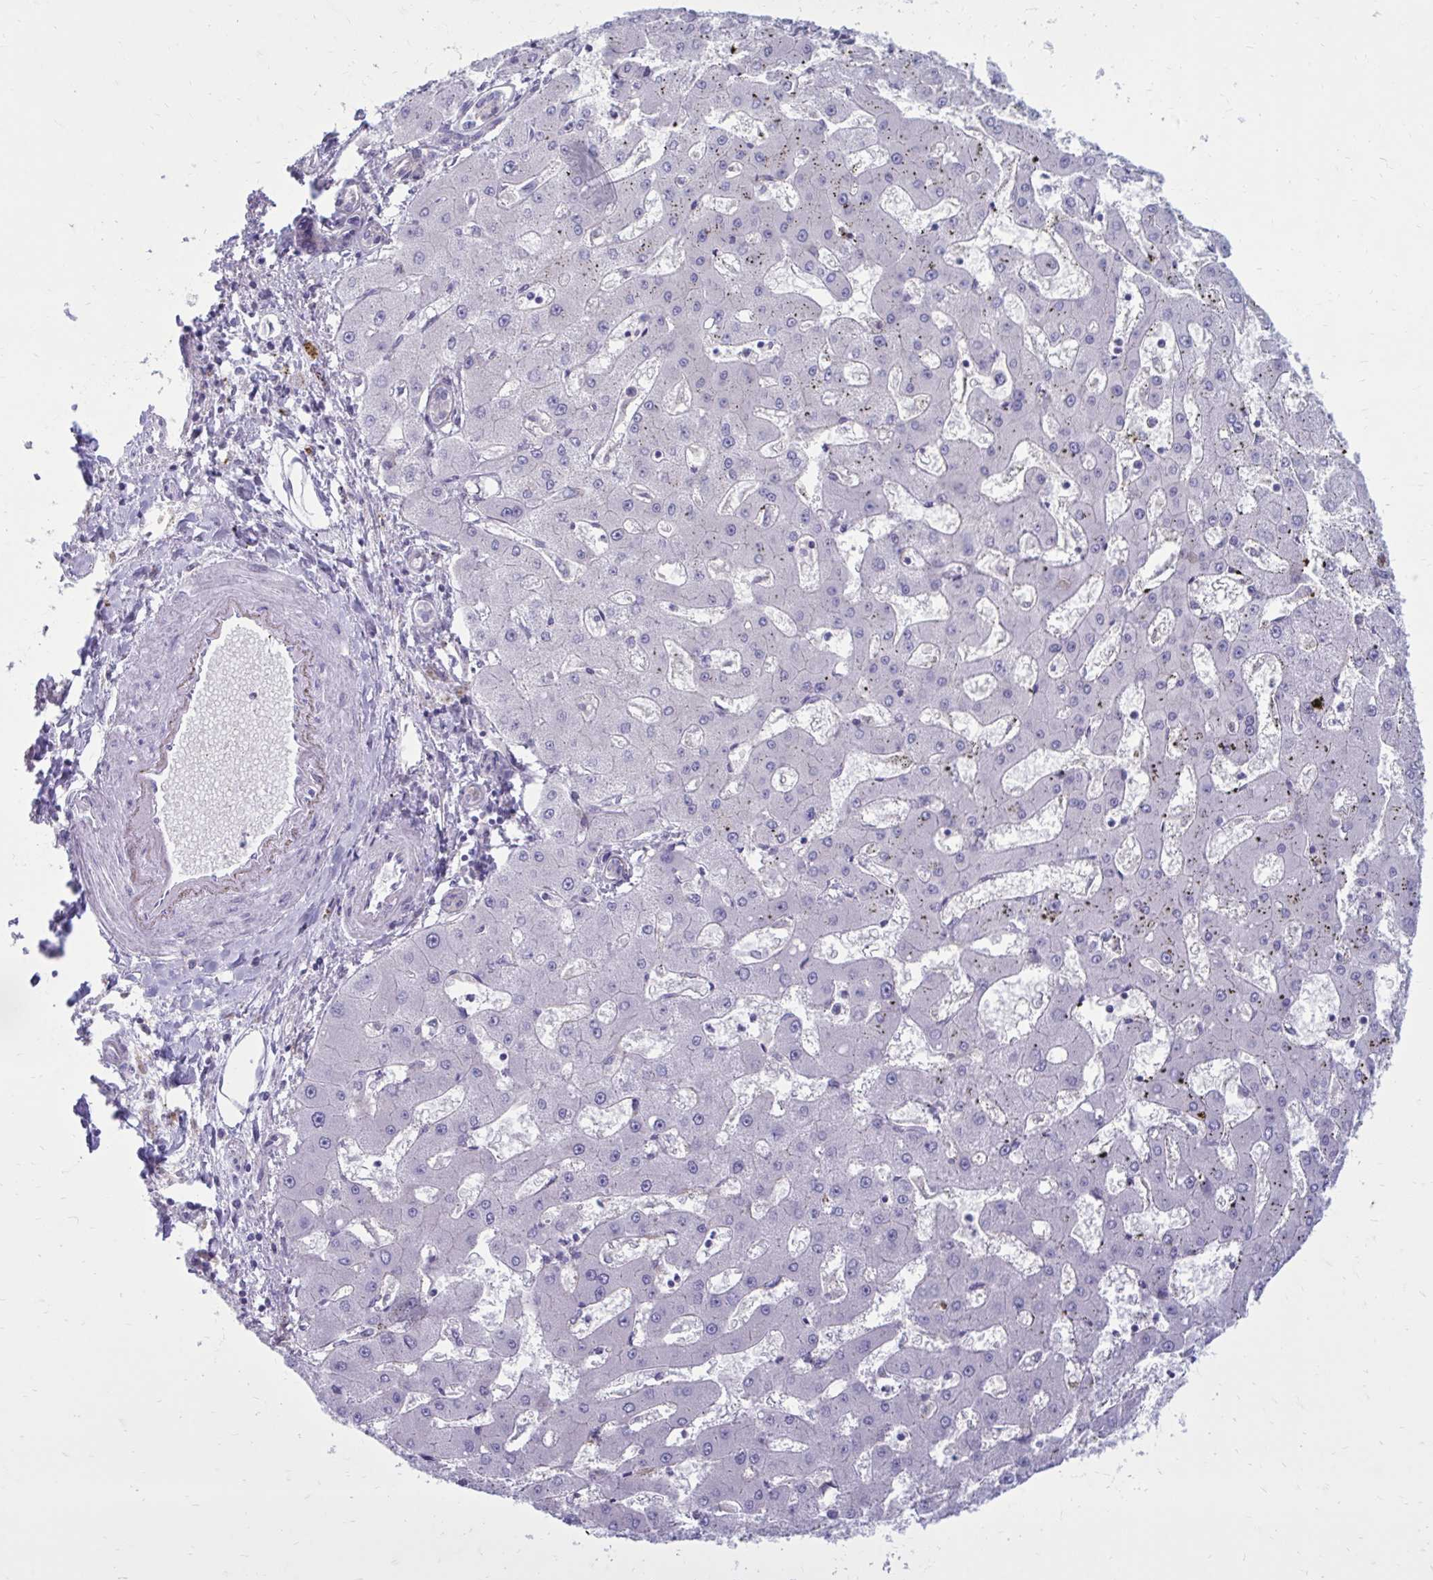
{"staining": {"intensity": "negative", "quantity": "none", "location": "none"}, "tissue": "liver cancer", "cell_type": "Tumor cells", "image_type": "cancer", "snomed": [{"axis": "morphology", "description": "Carcinoma, Hepatocellular, NOS"}, {"axis": "topography", "description": "Liver"}], "caption": "The micrograph demonstrates no staining of tumor cells in liver hepatocellular carcinoma.", "gene": "CLTA", "patient": {"sex": "male", "age": 67}}